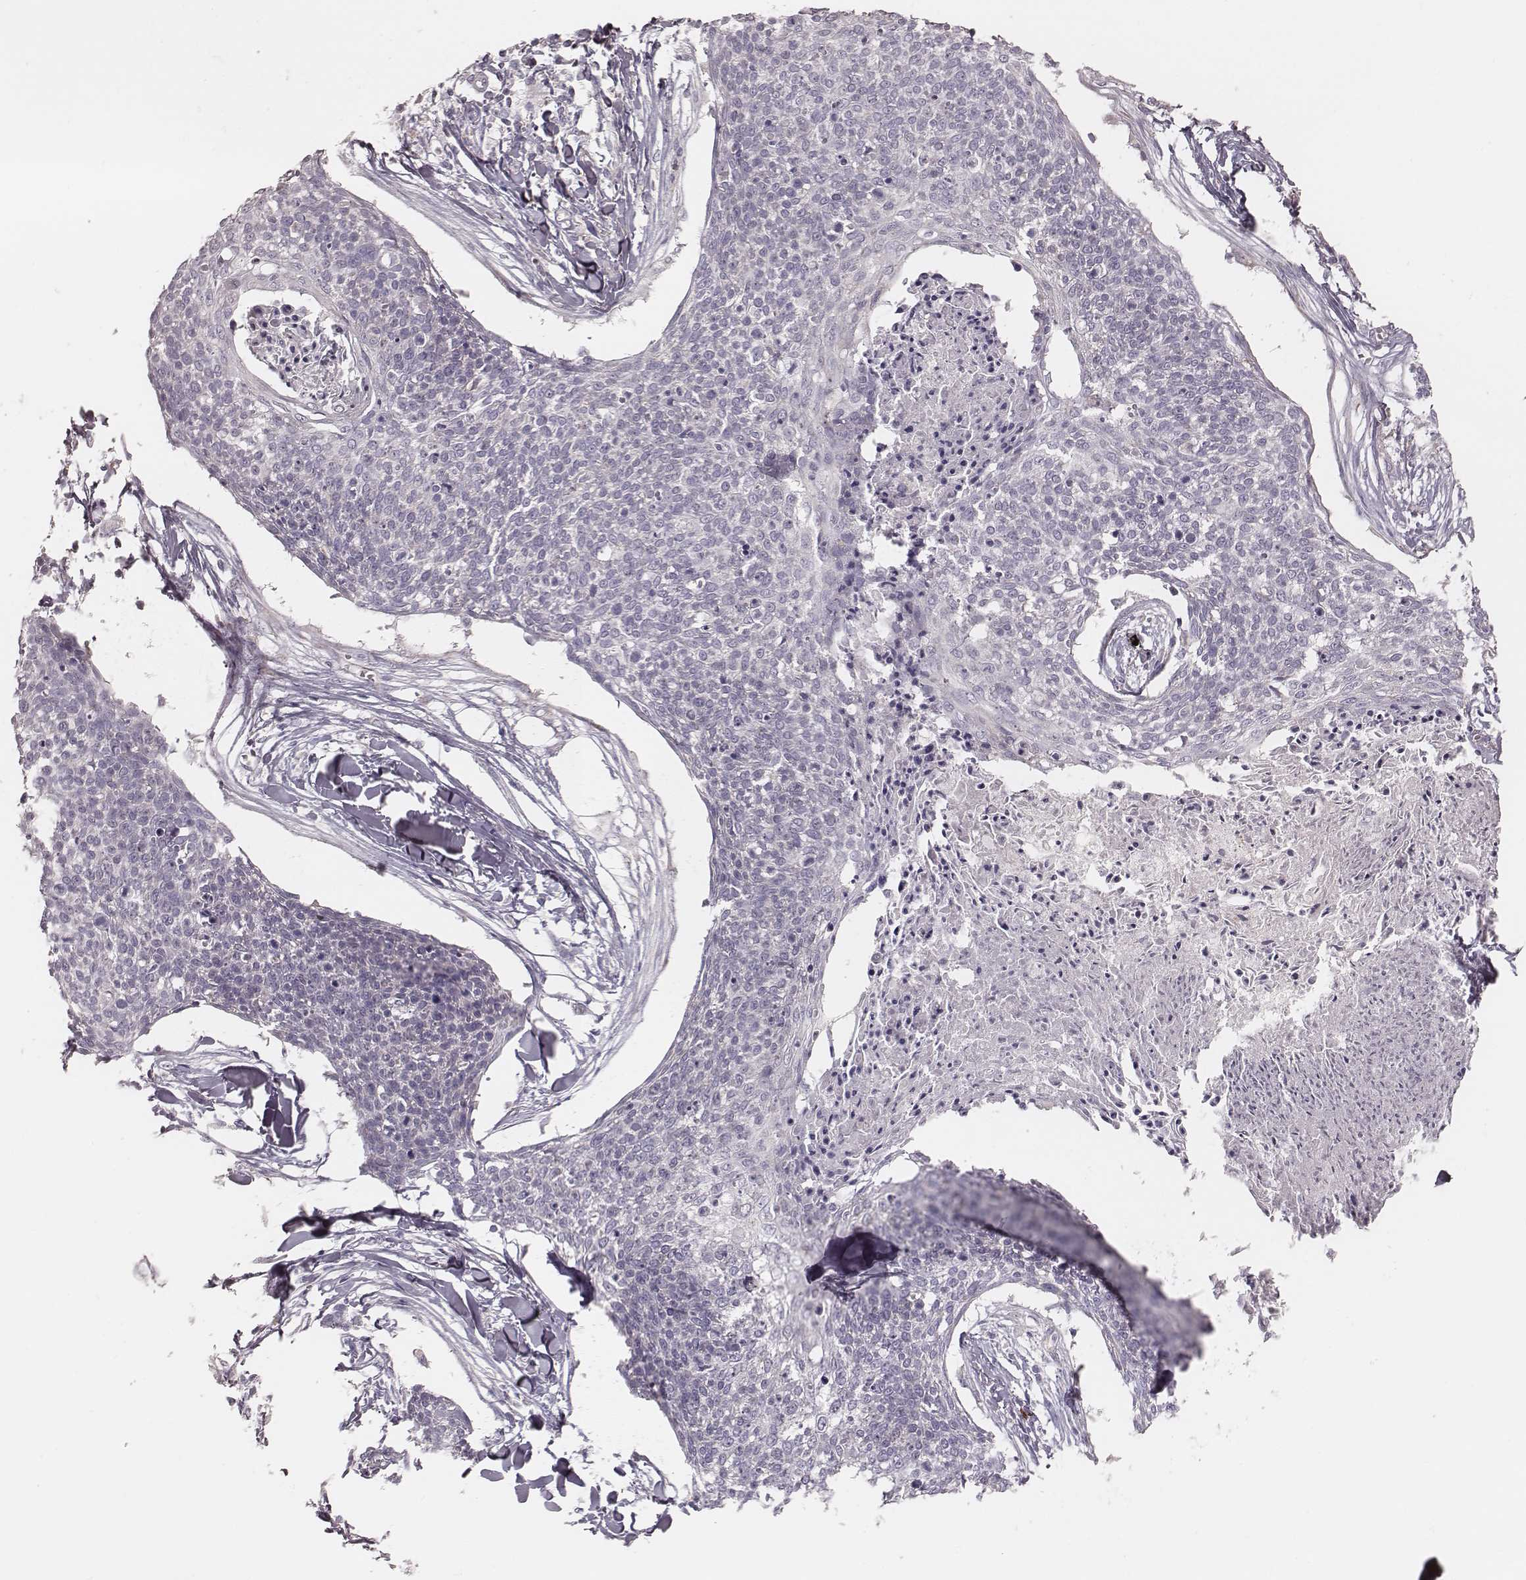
{"staining": {"intensity": "negative", "quantity": "none", "location": "none"}, "tissue": "skin cancer", "cell_type": "Tumor cells", "image_type": "cancer", "snomed": [{"axis": "morphology", "description": "Squamous cell carcinoma, NOS"}, {"axis": "topography", "description": "Skin"}, {"axis": "topography", "description": "Vulva"}], "caption": "This is an immunohistochemistry photomicrograph of skin cancer. There is no staining in tumor cells.", "gene": "KIF5C", "patient": {"sex": "female", "age": 75}}